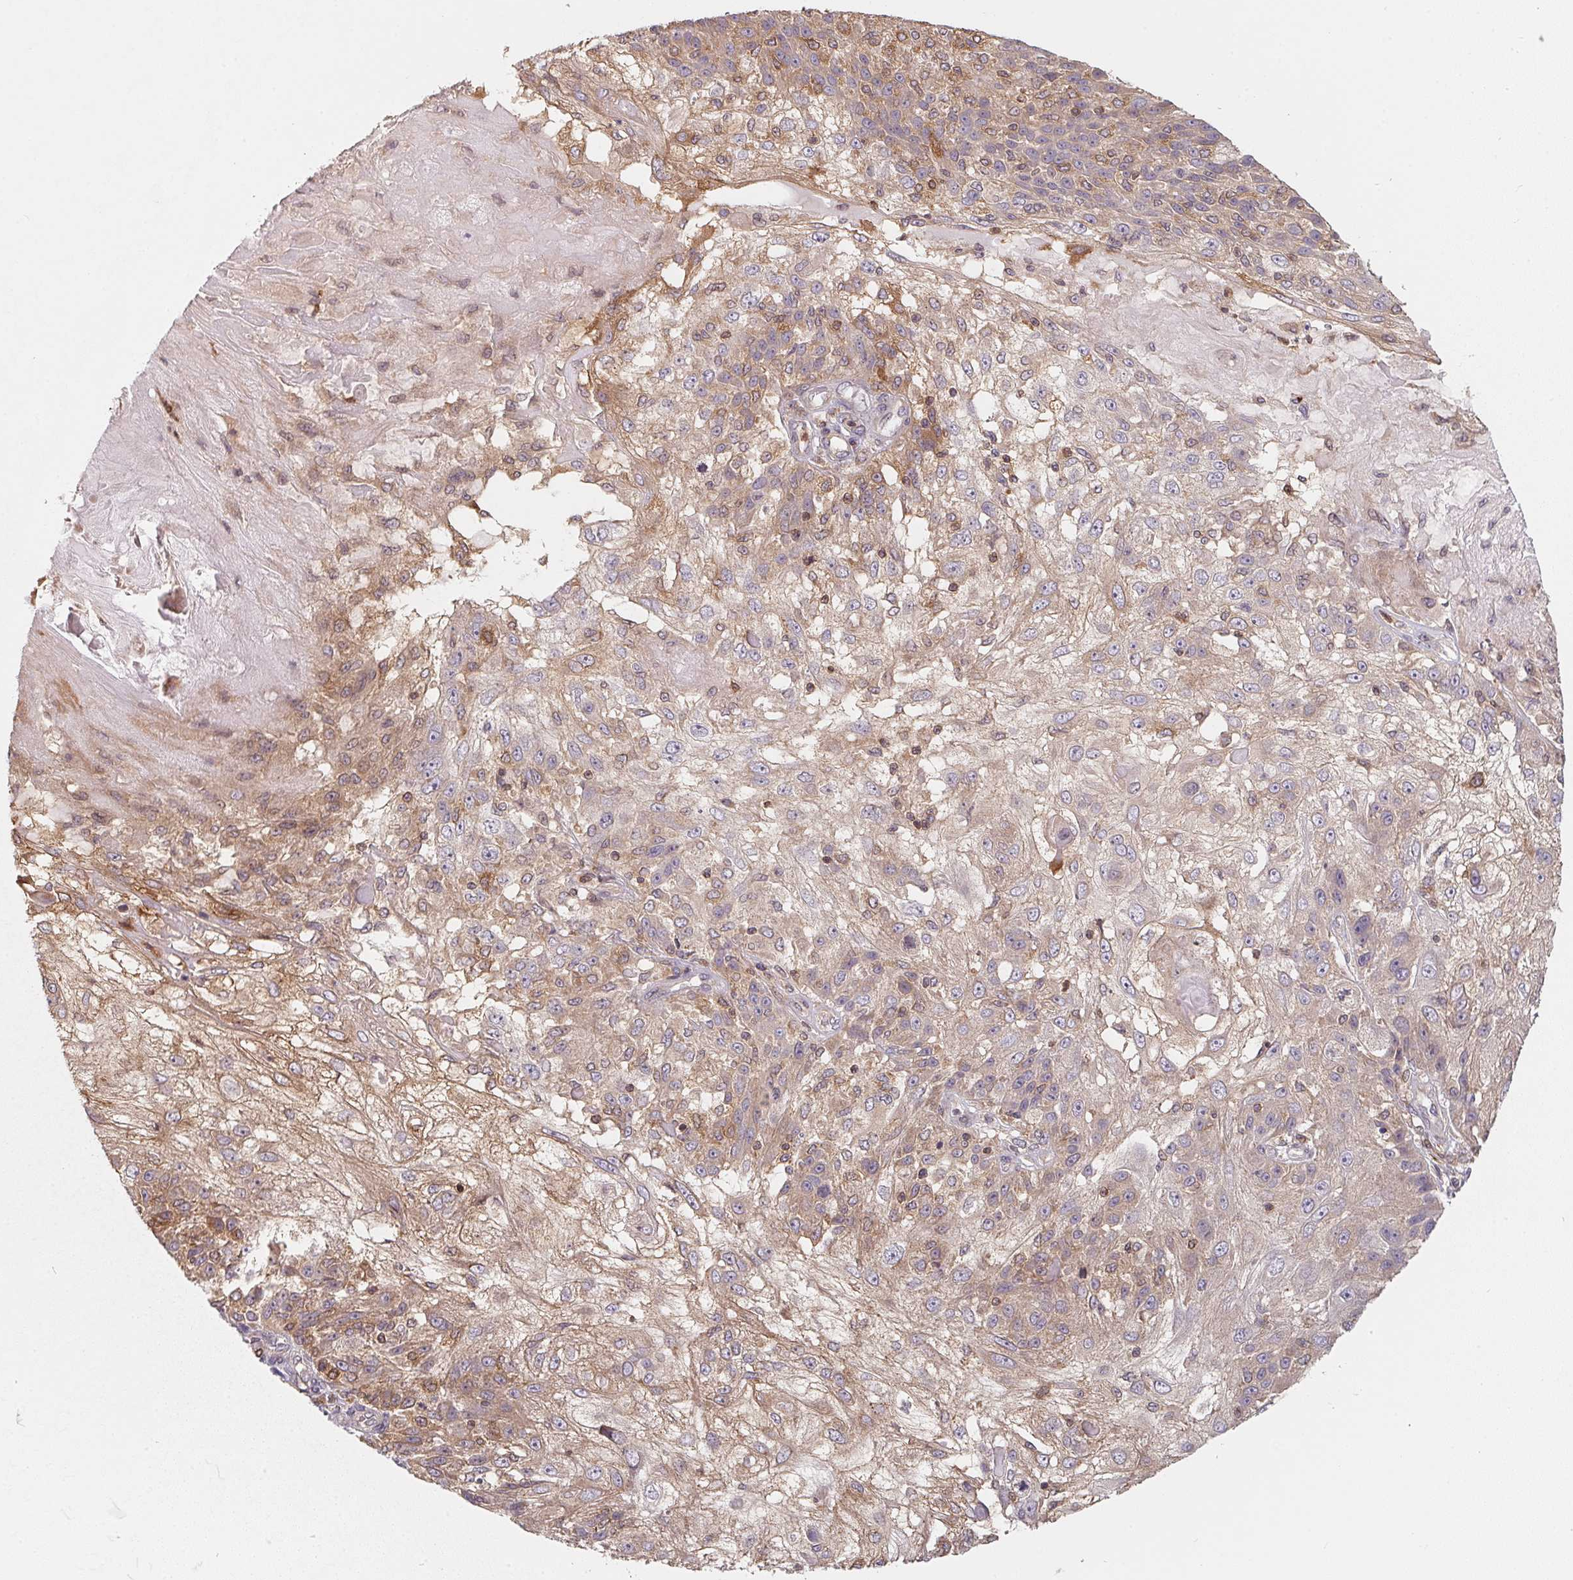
{"staining": {"intensity": "weak", "quantity": "<25%", "location": "cytoplasmic/membranous"}, "tissue": "skin cancer", "cell_type": "Tumor cells", "image_type": "cancer", "snomed": [{"axis": "morphology", "description": "Normal tissue, NOS"}, {"axis": "morphology", "description": "Squamous cell carcinoma, NOS"}, {"axis": "topography", "description": "Skin"}], "caption": "Human skin cancer stained for a protein using immunohistochemistry demonstrates no expression in tumor cells.", "gene": "ANKRD13A", "patient": {"sex": "female", "age": 83}}